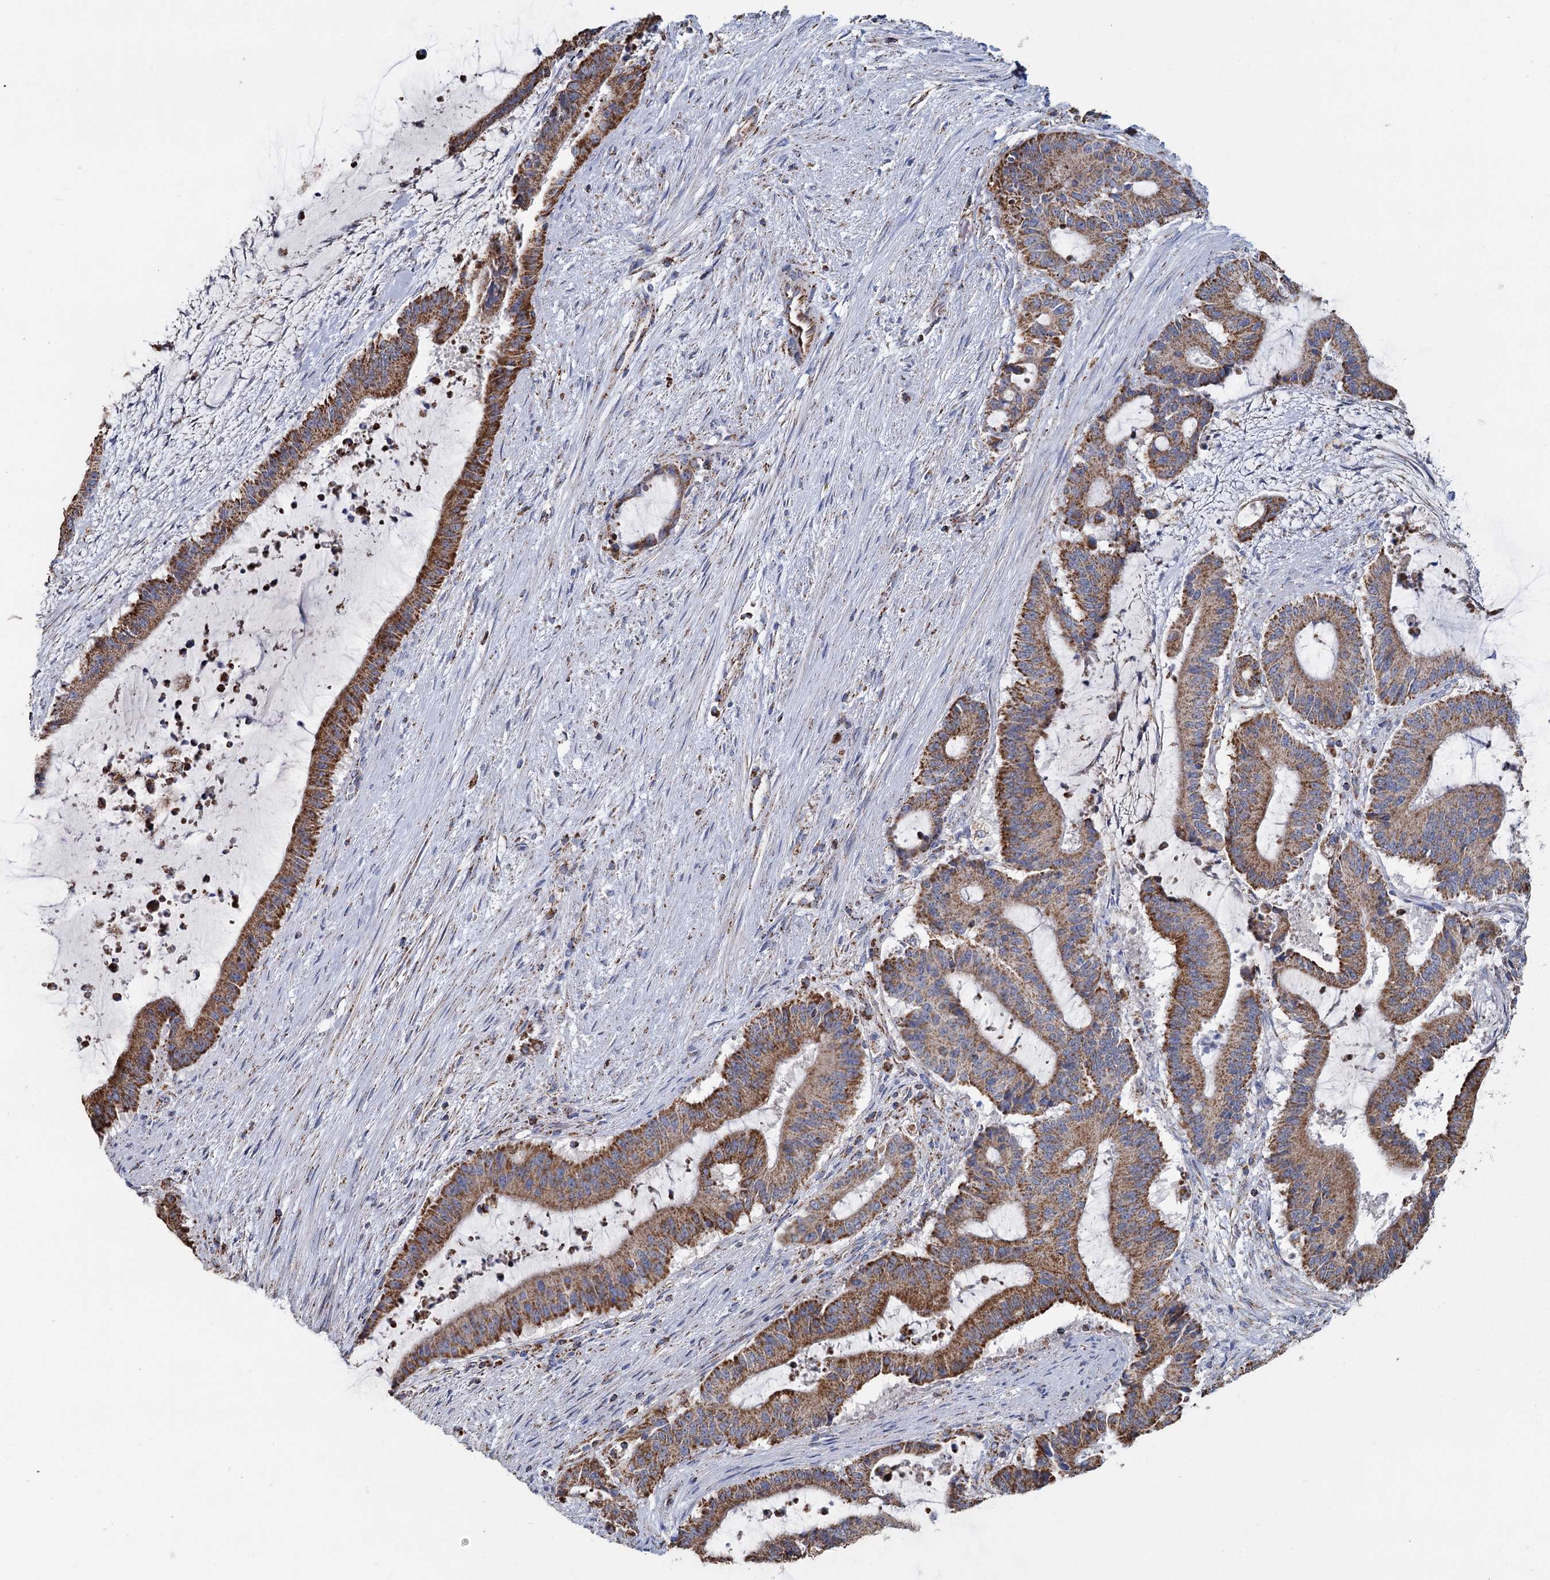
{"staining": {"intensity": "moderate", "quantity": ">75%", "location": "cytoplasmic/membranous"}, "tissue": "liver cancer", "cell_type": "Tumor cells", "image_type": "cancer", "snomed": [{"axis": "morphology", "description": "Normal tissue, NOS"}, {"axis": "morphology", "description": "Cholangiocarcinoma"}, {"axis": "topography", "description": "Liver"}, {"axis": "topography", "description": "Peripheral nerve tissue"}], "caption": "DAB immunohistochemical staining of human liver cancer reveals moderate cytoplasmic/membranous protein expression in about >75% of tumor cells.", "gene": "MRPL44", "patient": {"sex": "female", "age": 73}}